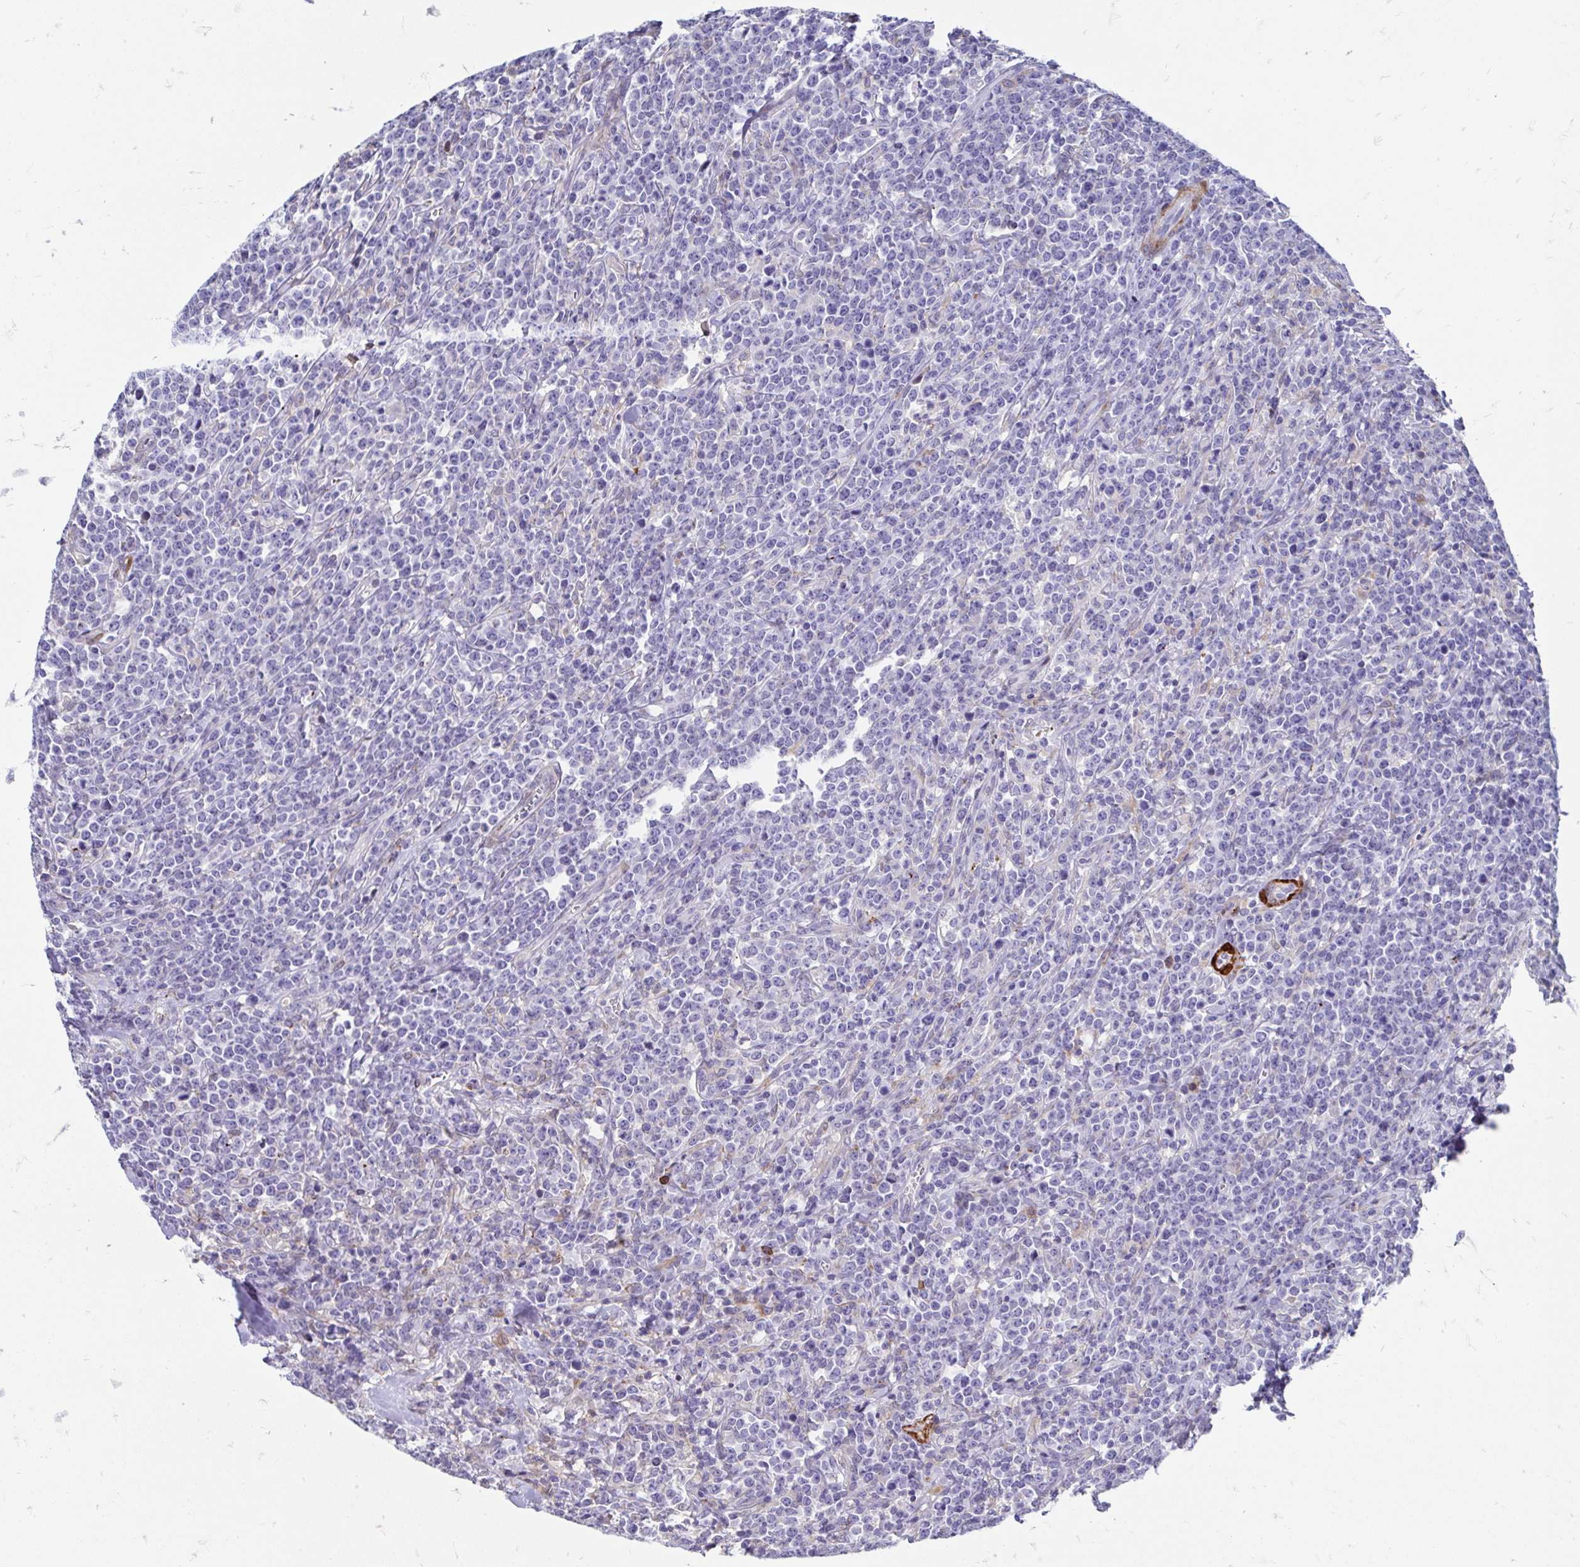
{"staining": {"intensity": "negative", "quantity": "none", "location": "none"}, "tissue": "lymphoma", "cell_type": "Tumor cells", "image_type": "cancer", "snomed": [{"axis": "morphology", "description": "Malignant lymphoma, non-Hodgkin's type, High grade"}, {"axis": "topography", "description": "Small intestine"}], "caption": "This is an immunohistochemistry (IHC) histopathology image of high-grade malignant lymphoma, non-Hodgkin's type. There is no positivity in tumor cells.", "gene": "CDKL1", "patient": {"sex": "female", "age": 56}}